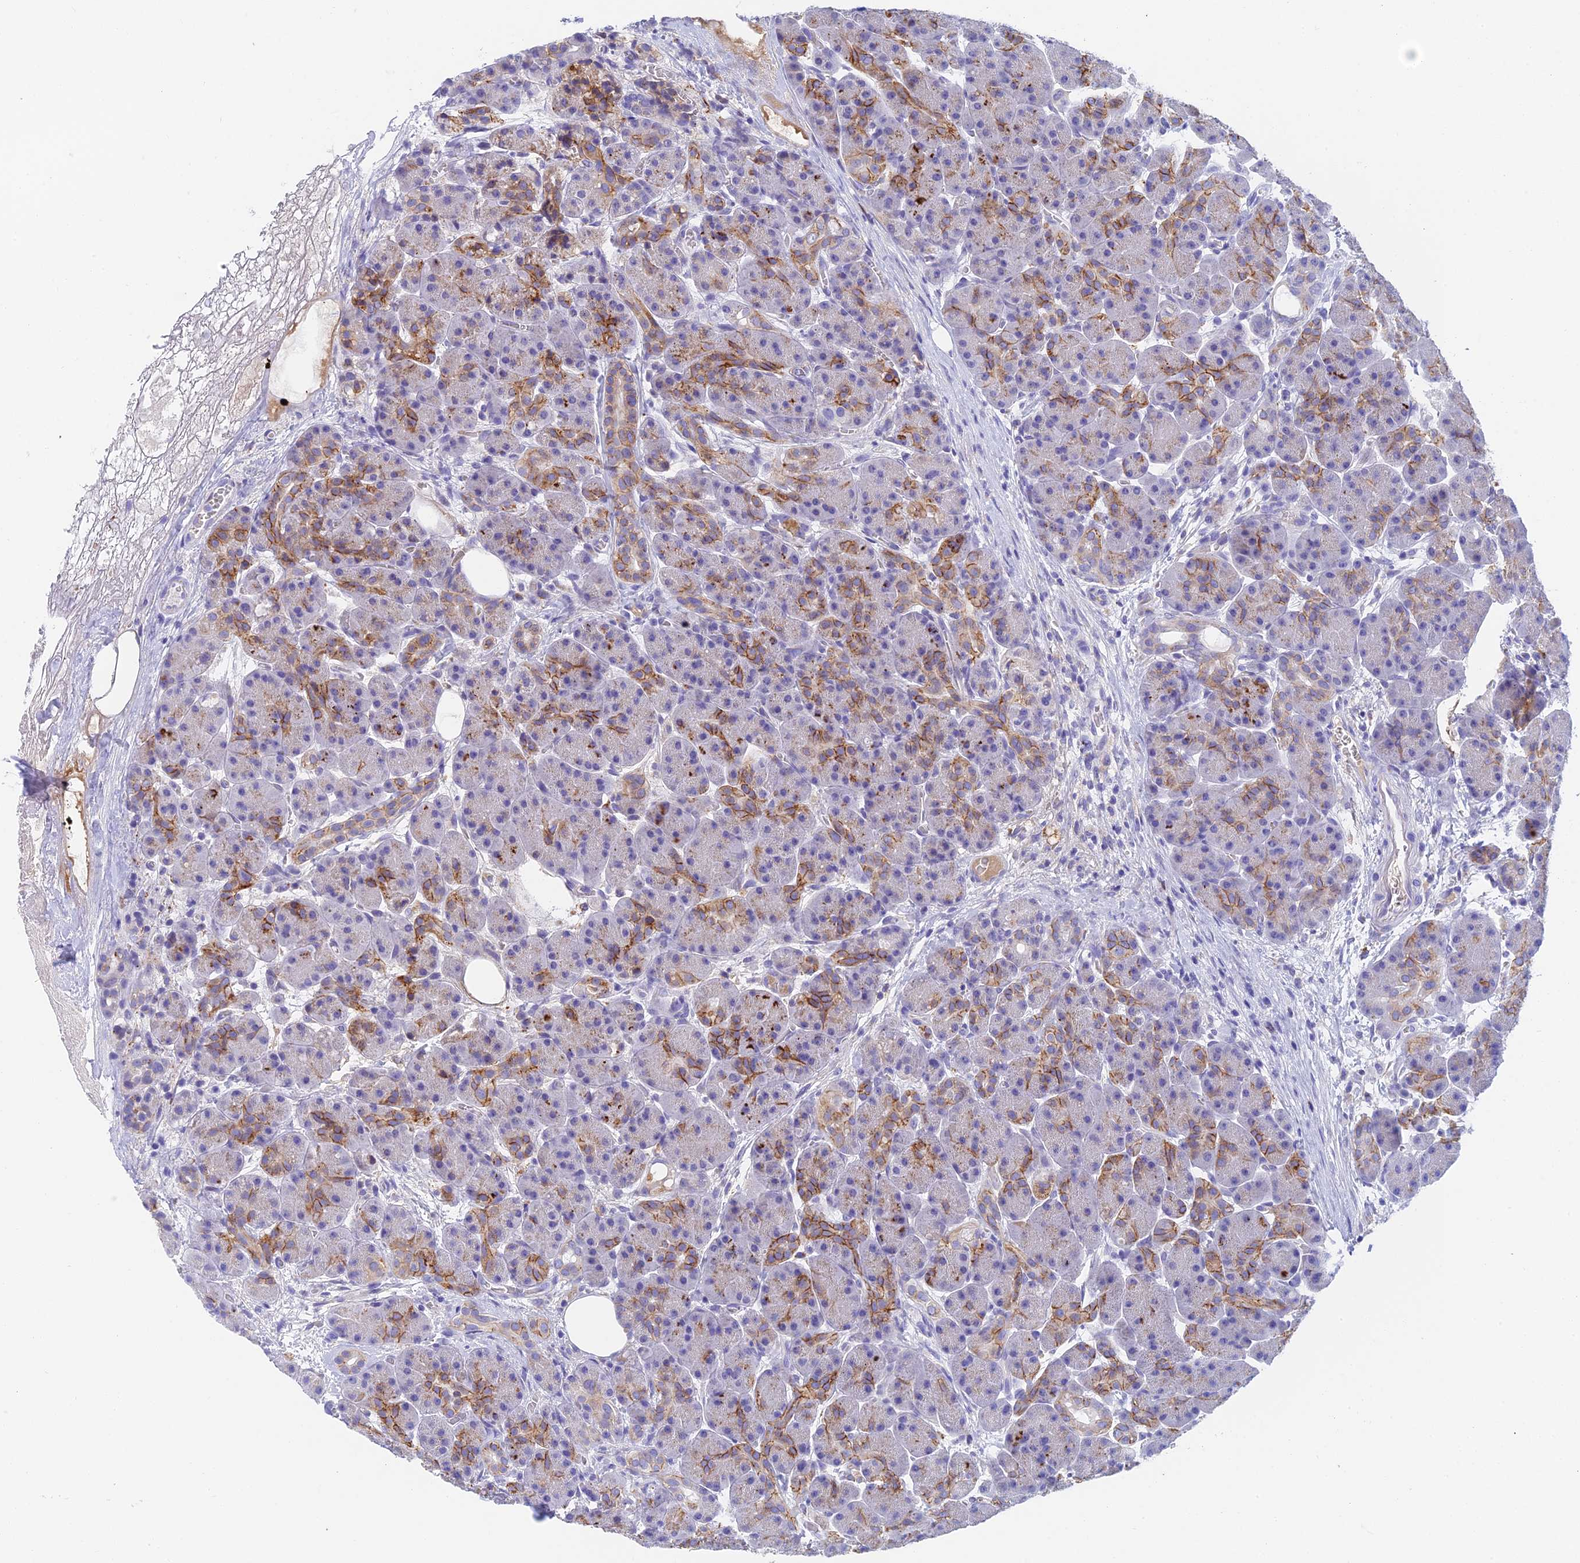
{"staining": {"intensity": "moderate", "quantity": "25%-75%", "location": "cytoplasmic/membranous"}, "tissue": "pancreas", "cell_type": "Exocrine glandular cells", "image_type": "normal", "snomed": [{"axis": "morphology", "description": "Normal tissue, NOS"}, {"axis": "topography", "description": "Pancreas"}], "caption": "IHC (DAB) staining of unremarkable pancreas reveals moderate cytoplasmic/membranous protein positivity in about 25%-75% of exocrine glandular cells.", "gene": "ADAMTS13", "patient": {"sex": "male", "age": 63}}